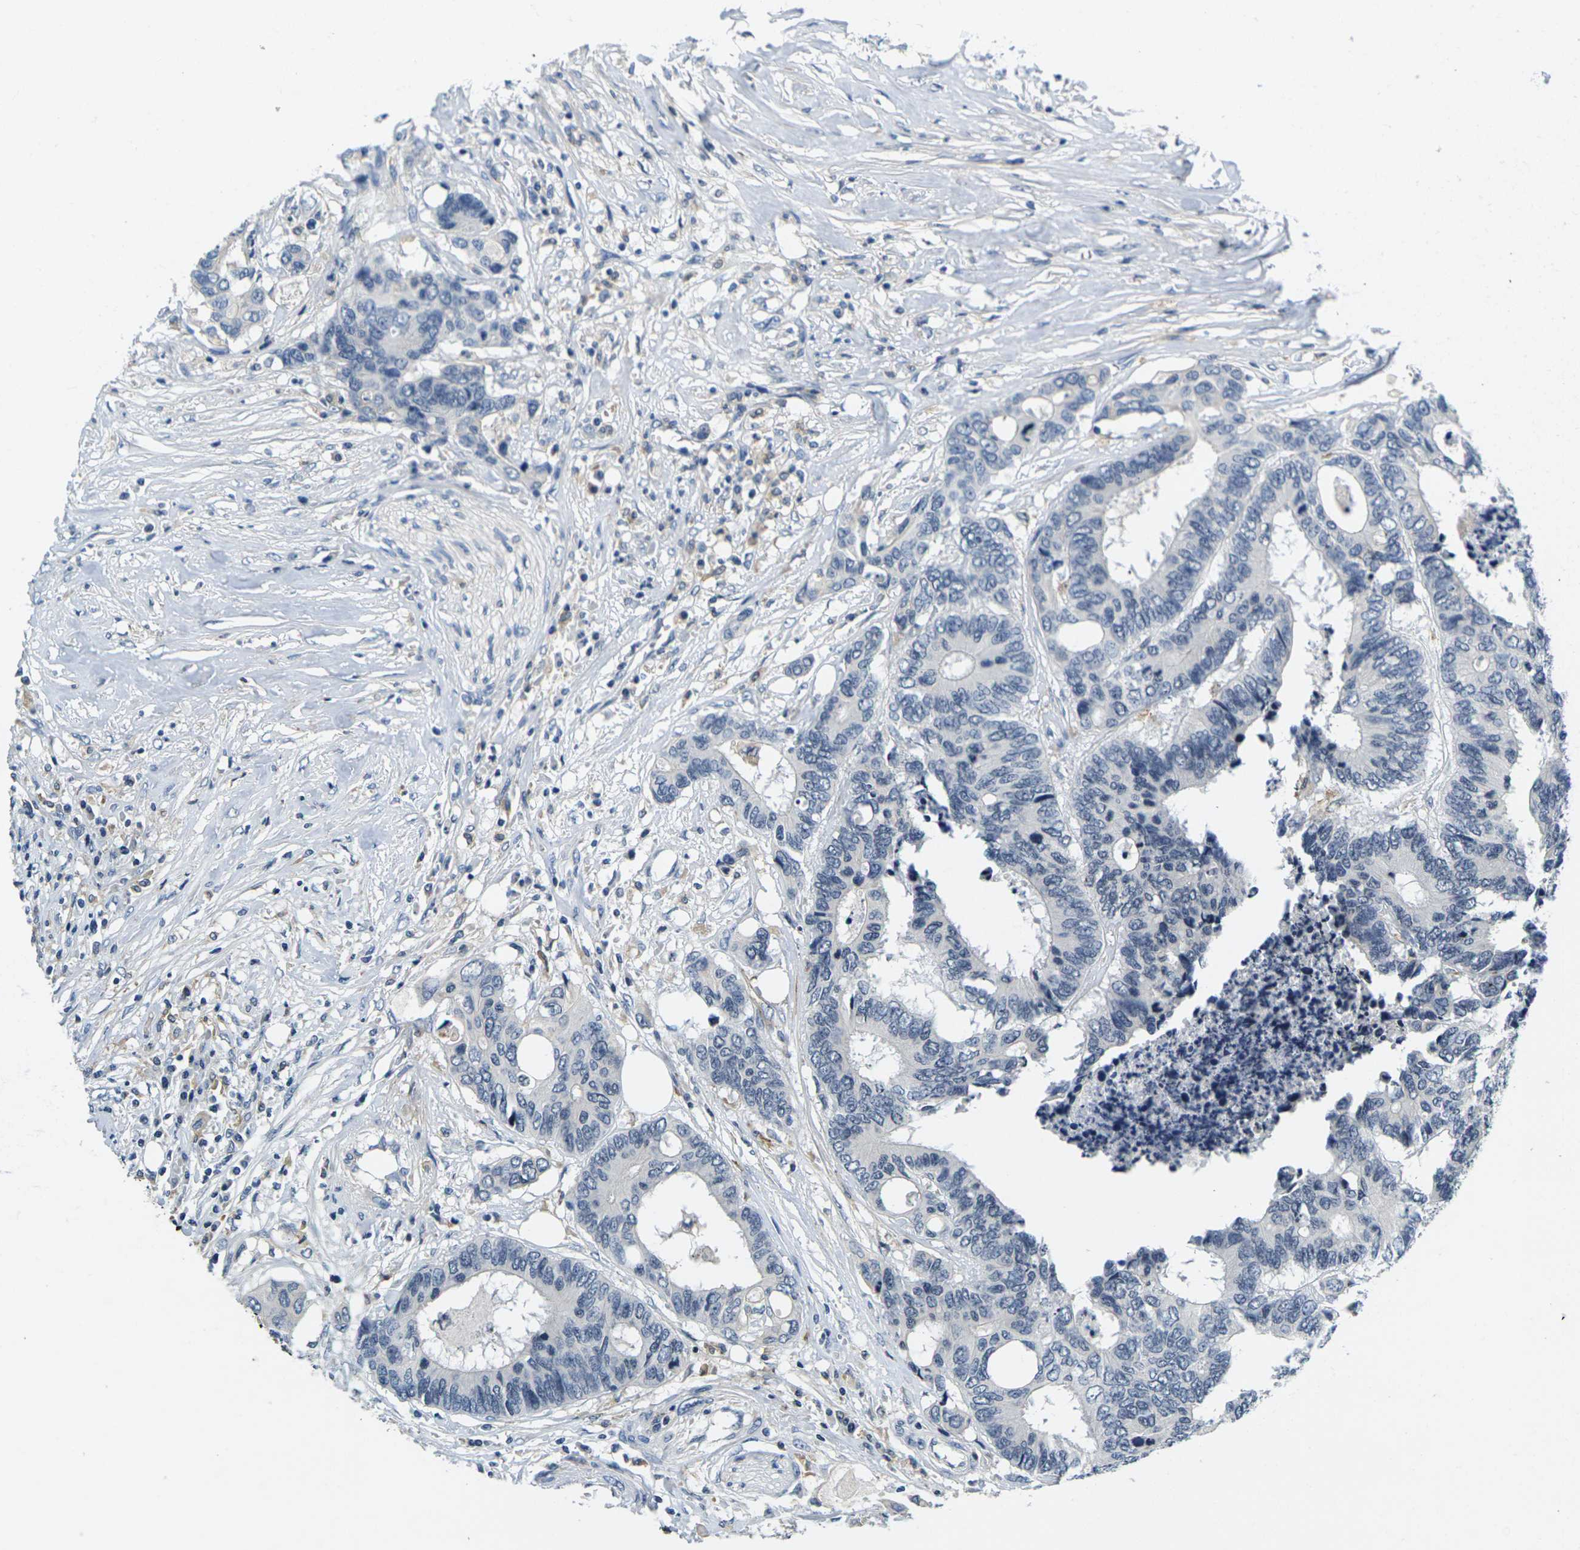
{"staining": {"intensity": "negative", "quantity": "none", "location": "none"}, "tissue": "colorectal cancer", "cell_type": "Tumor cells", "image_type": "cancer", "snomed": [{"axis": "morphology", "description": "Adenocarcinoma, NOS"}, {"axis": "topography", "description": "Rectum"}], "caption": "A high-resolution photomicrograph shows immunohistochemistry (IHC) staining of colorectal cancer, which demonstrates no significant expression in tumor cells.", "gene": "C1QC", "patient": {"sex": "male", "age": 55}}